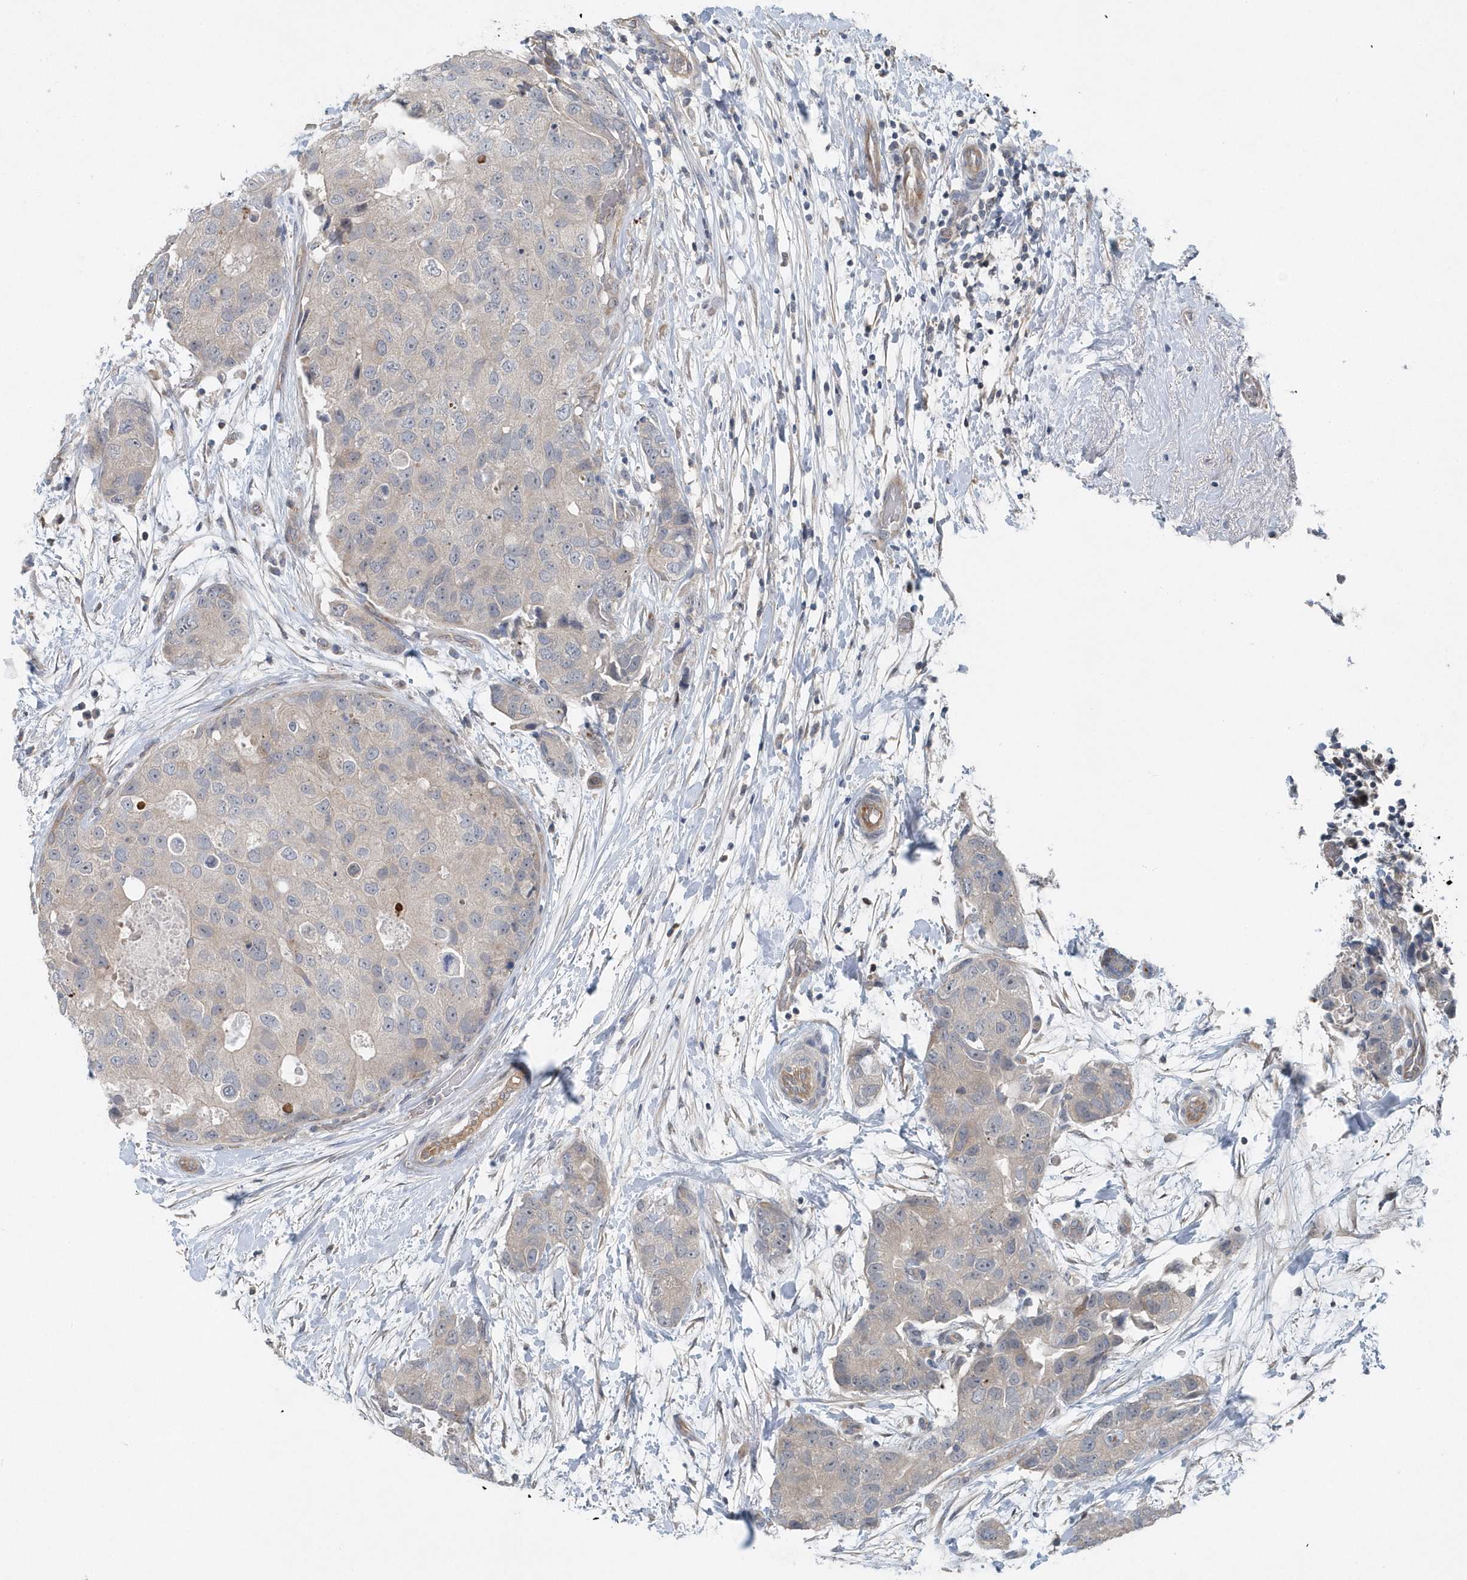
{"staining": {"intensity": "negative", "quantity": "none", "location": "none"}, "tissue": "breast cancer", "cell_type": "Tumor cells", "image_type": "cancer", "snomed": [{"axis": "morphology", "description": "Duct carcinoma"}, {"axis": "topography", "description": "Breast"}], "caption": "The immunohistochemistry image has no significant staining in tumor cells of breast cancer tissue.", "gene": "MCC", "patient": {"sex": "female", "age": 62}}